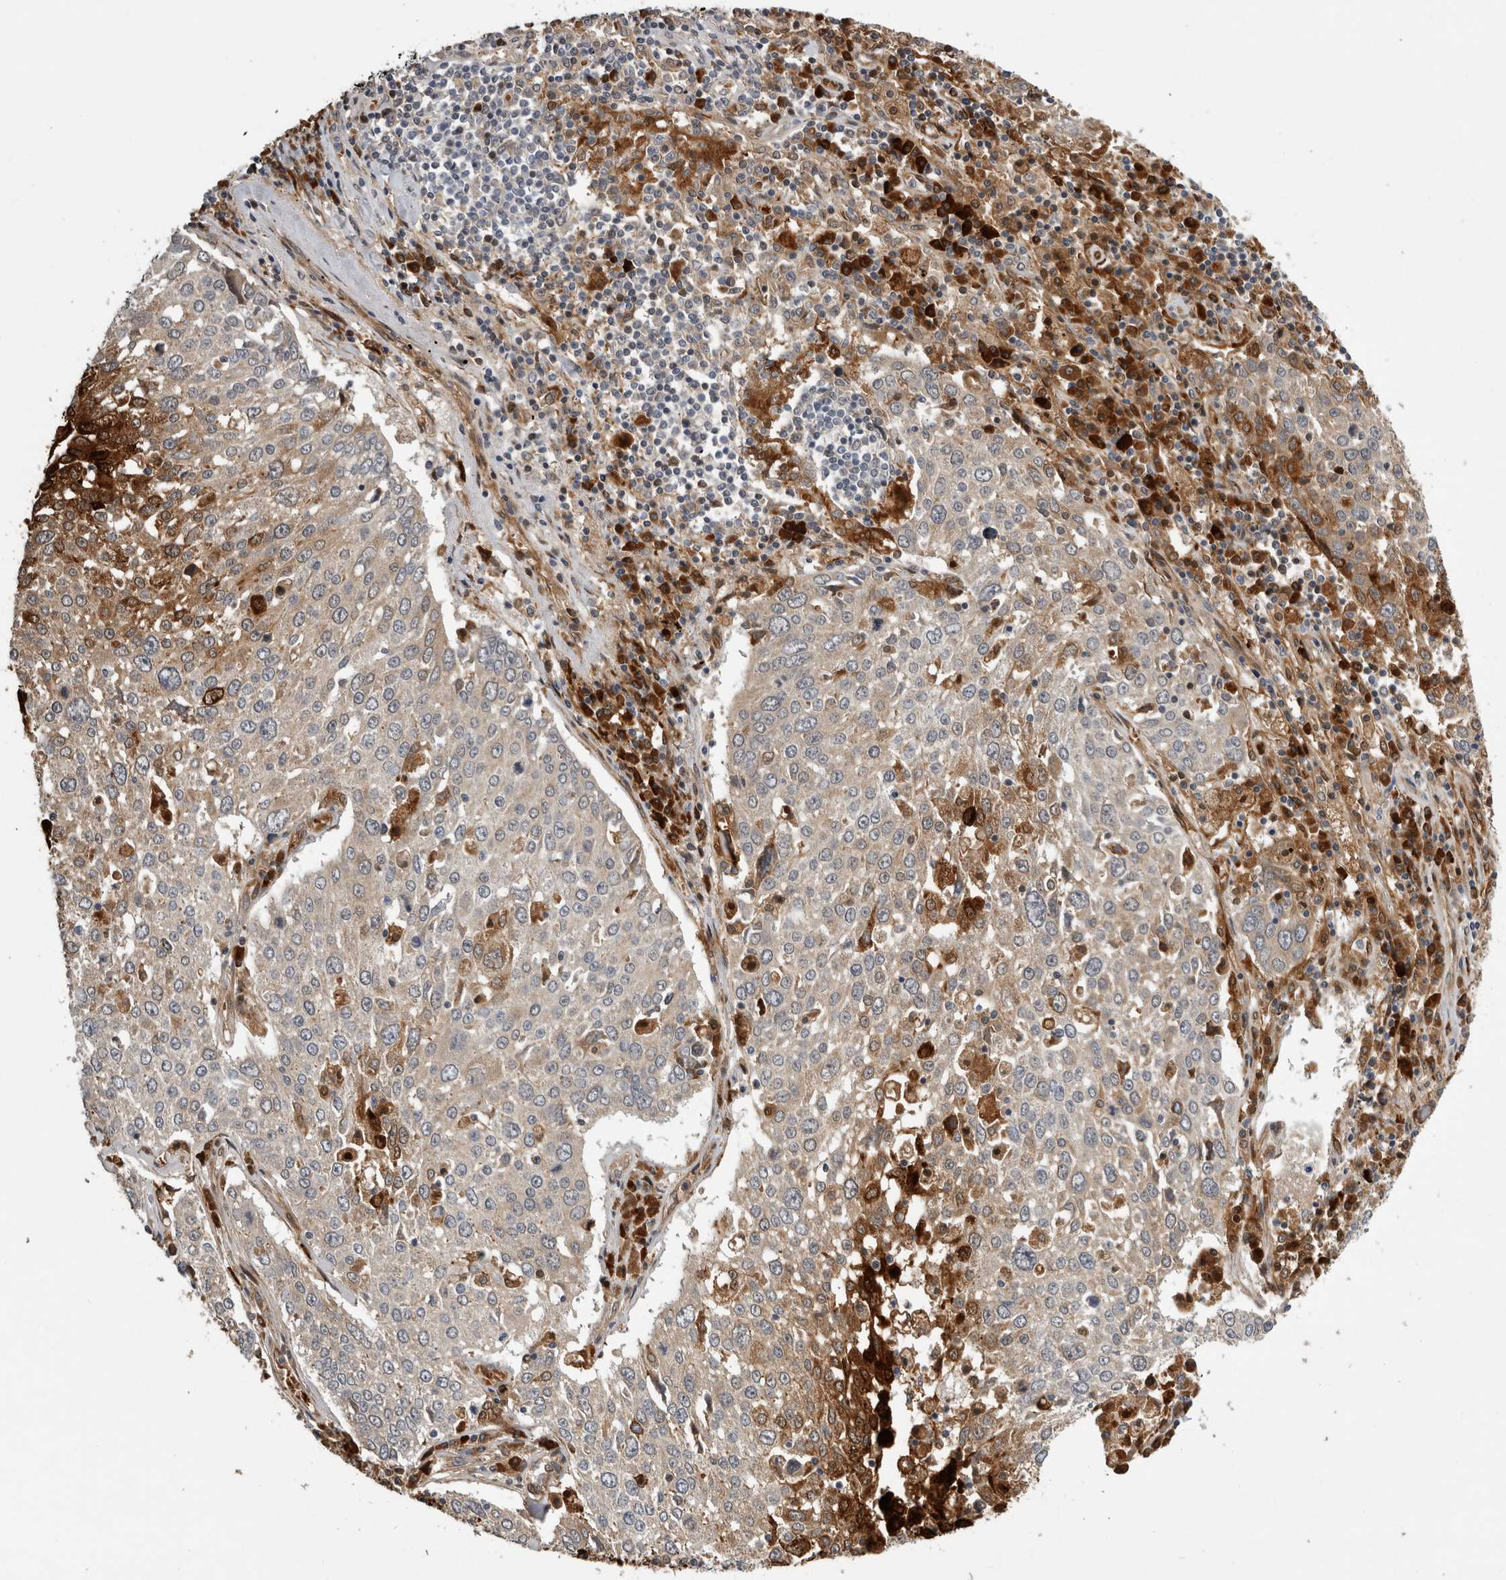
{"staining": {"intensity": "weak", "quantity": ">75%", "location": "cytoplasmic/membranous"}, "tissue": "lung cancer", "cell_type": "Tumor cells", "image_type": "cancer", "snomed": [{"axis": "morphology", "description": "Squamous cell carcinoma, NOS"}, {"axis": "topography", "description": "Lung"}], "caption": "About >75% of tumor cells in human squamous cell carcinoma (lung) demonstrate weak cytoplasmic/membranous protein expression as visualized by brown immunohistochemical staining.", "gene": "APOL2", "patient": {"sex": "male", "age": 65}}